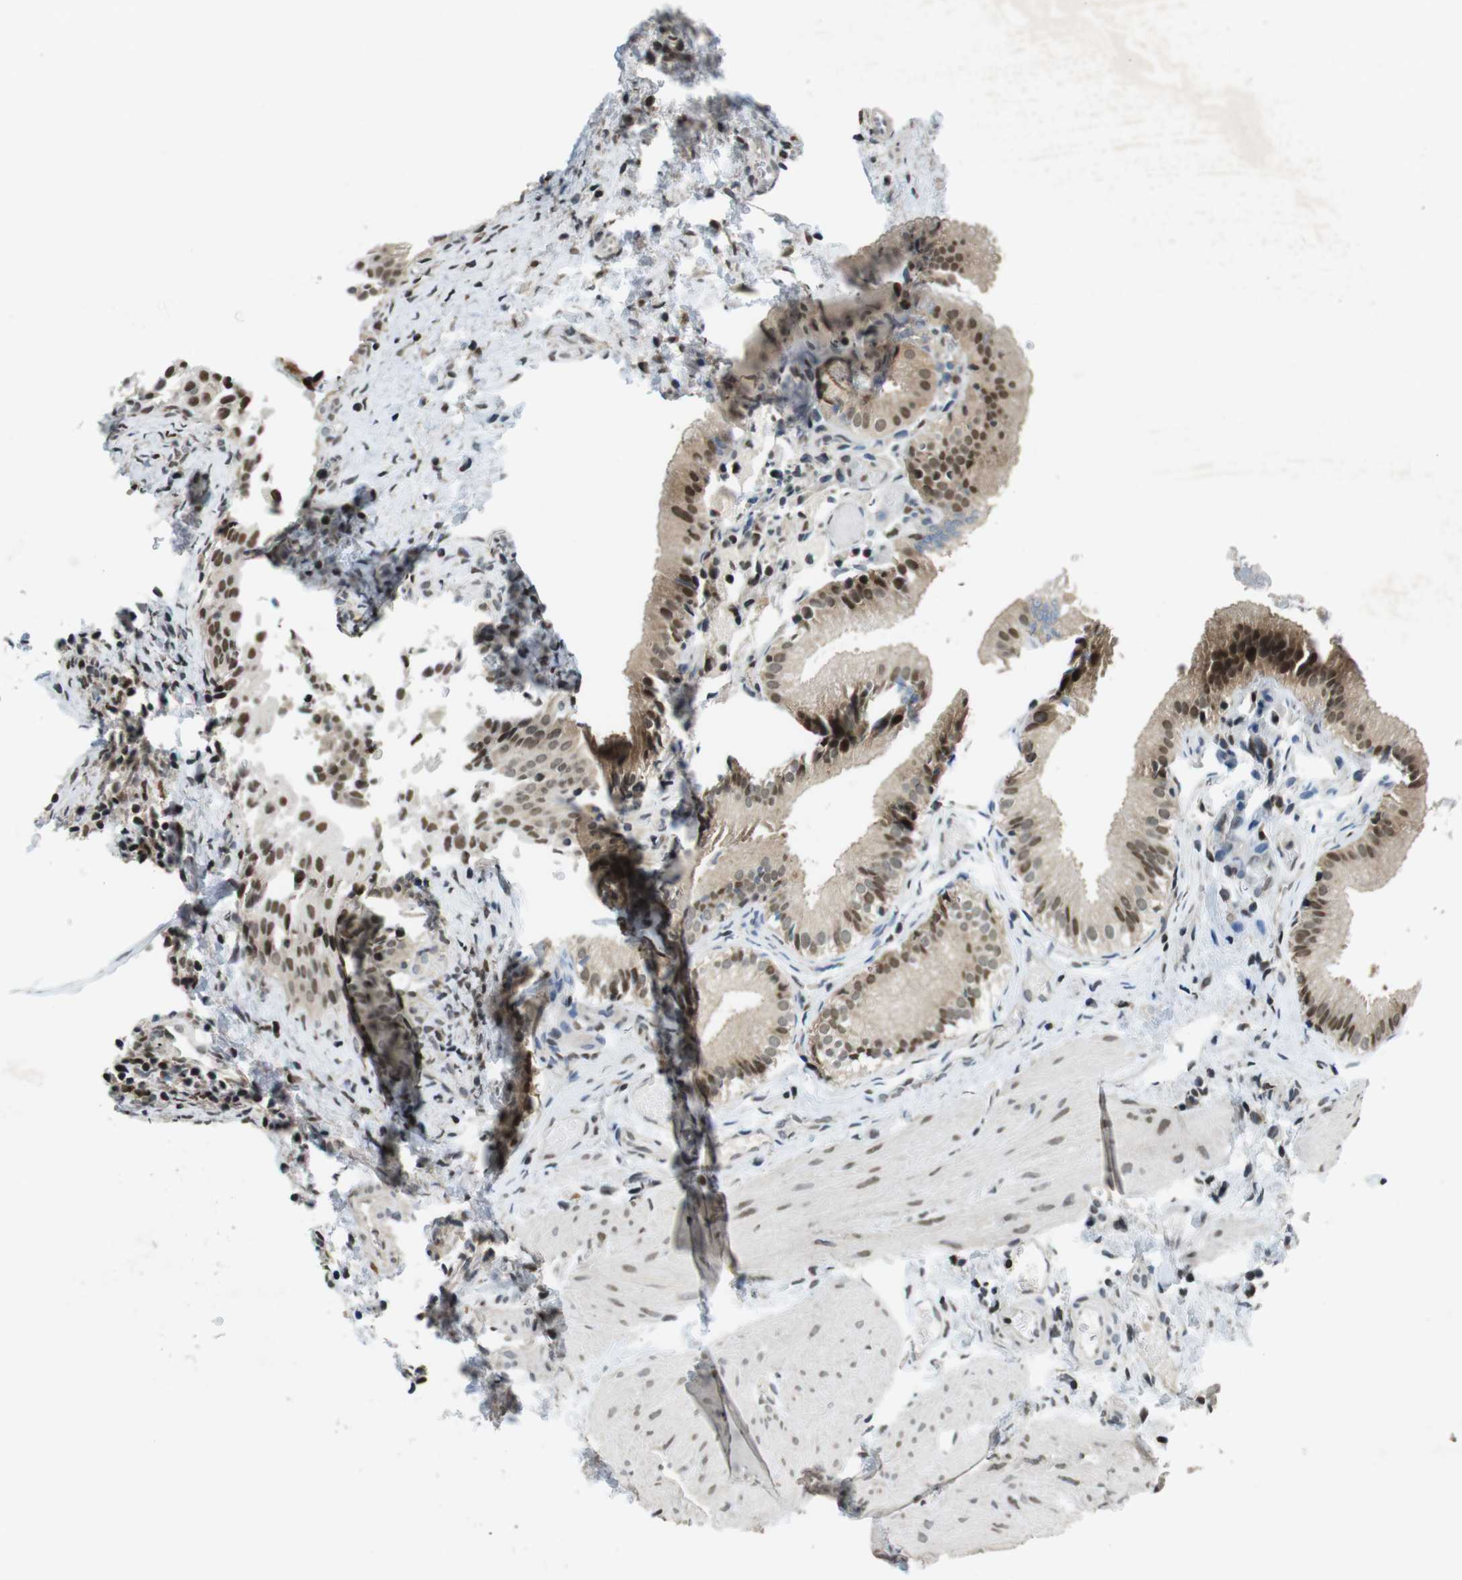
{"staining": {"intensity": "moderate", "quantity": ">75%", "location": "nuclear"}, "tissue": "gallbladder", "cell_type": "Glandular cells", "image_type": "normal", "snomed": [{"axis": "morphology", "description": "Normal tissue, NOS"}, {"axis": "topography", "description": "Gallbladder"}], "caption": "High-magnification brightfield microscopy of benign gallbladder stained with DAB (brown) and counterstained with hematoxylin (blue). glandular cells exhibit moderate nuclear staining is present in approximately>75% of cells. (DAB (3,3'-diaminobenzidine) IHC with brightfield microscopy, high magnification).", "gene": "NEK4", "patient": {"sex": "female", "age": 26}}